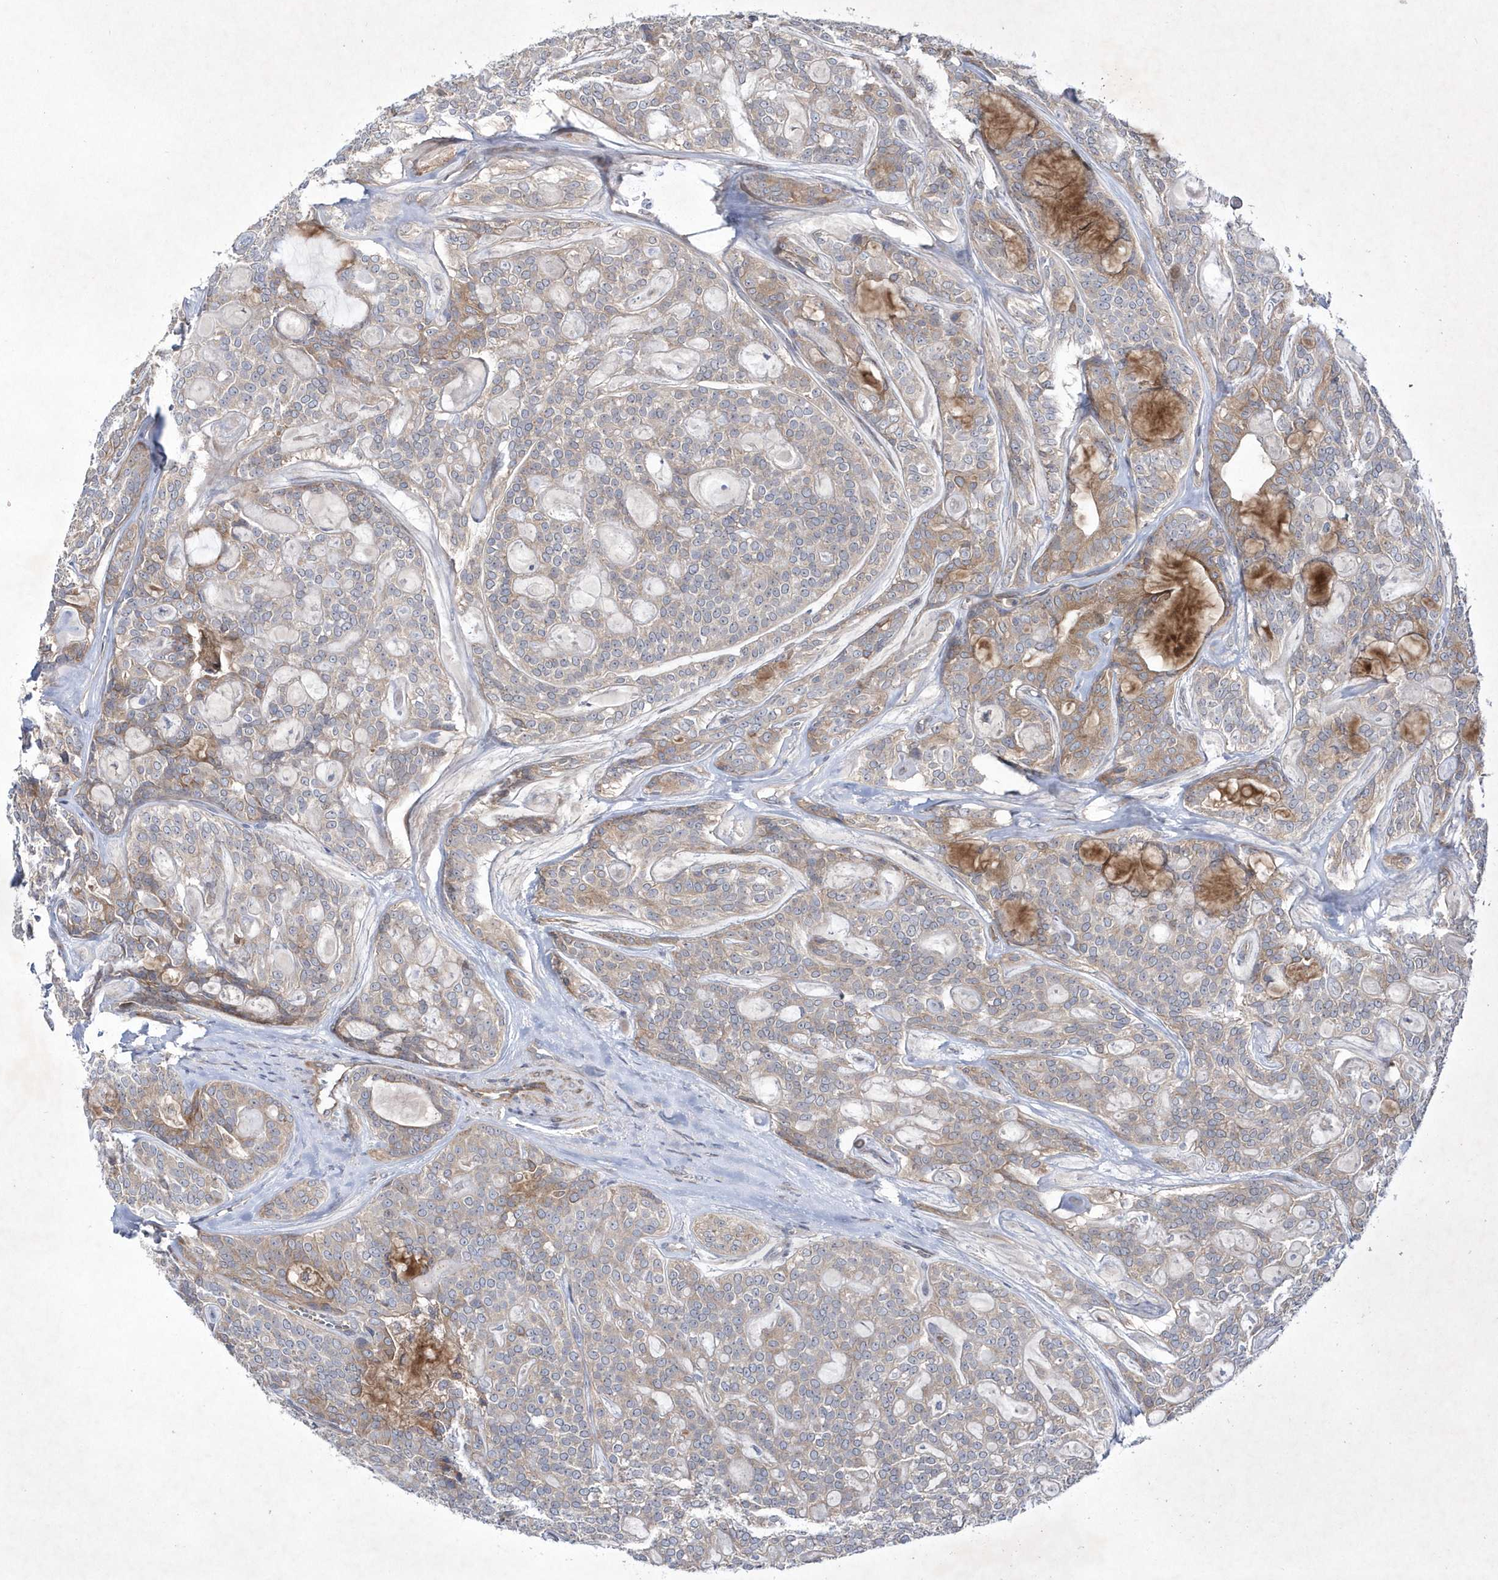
{"staining": {"intensity": "weak", "quantity": "<25%", "location": "cytoplasmic/membranous"}, "tissue": "head and neck cancer", "cell_type": "Tumor cells", "image_type": "cancer", "snomed": [{"axis": "morphology", "description": "Adenocarcinoma, NOS"}, {"axis": "topography", "description": "Head-Neck"}], "caption": "IHC micrograph of neoplastic tissue: human head and neck adenocarcinoma stained with DAB (3,3'-diaminobenzidine) demonstrates no significant protein positivity in tumor cells.", "gene": "DSPP", "patient": {"sex": "male", "age": 66}}